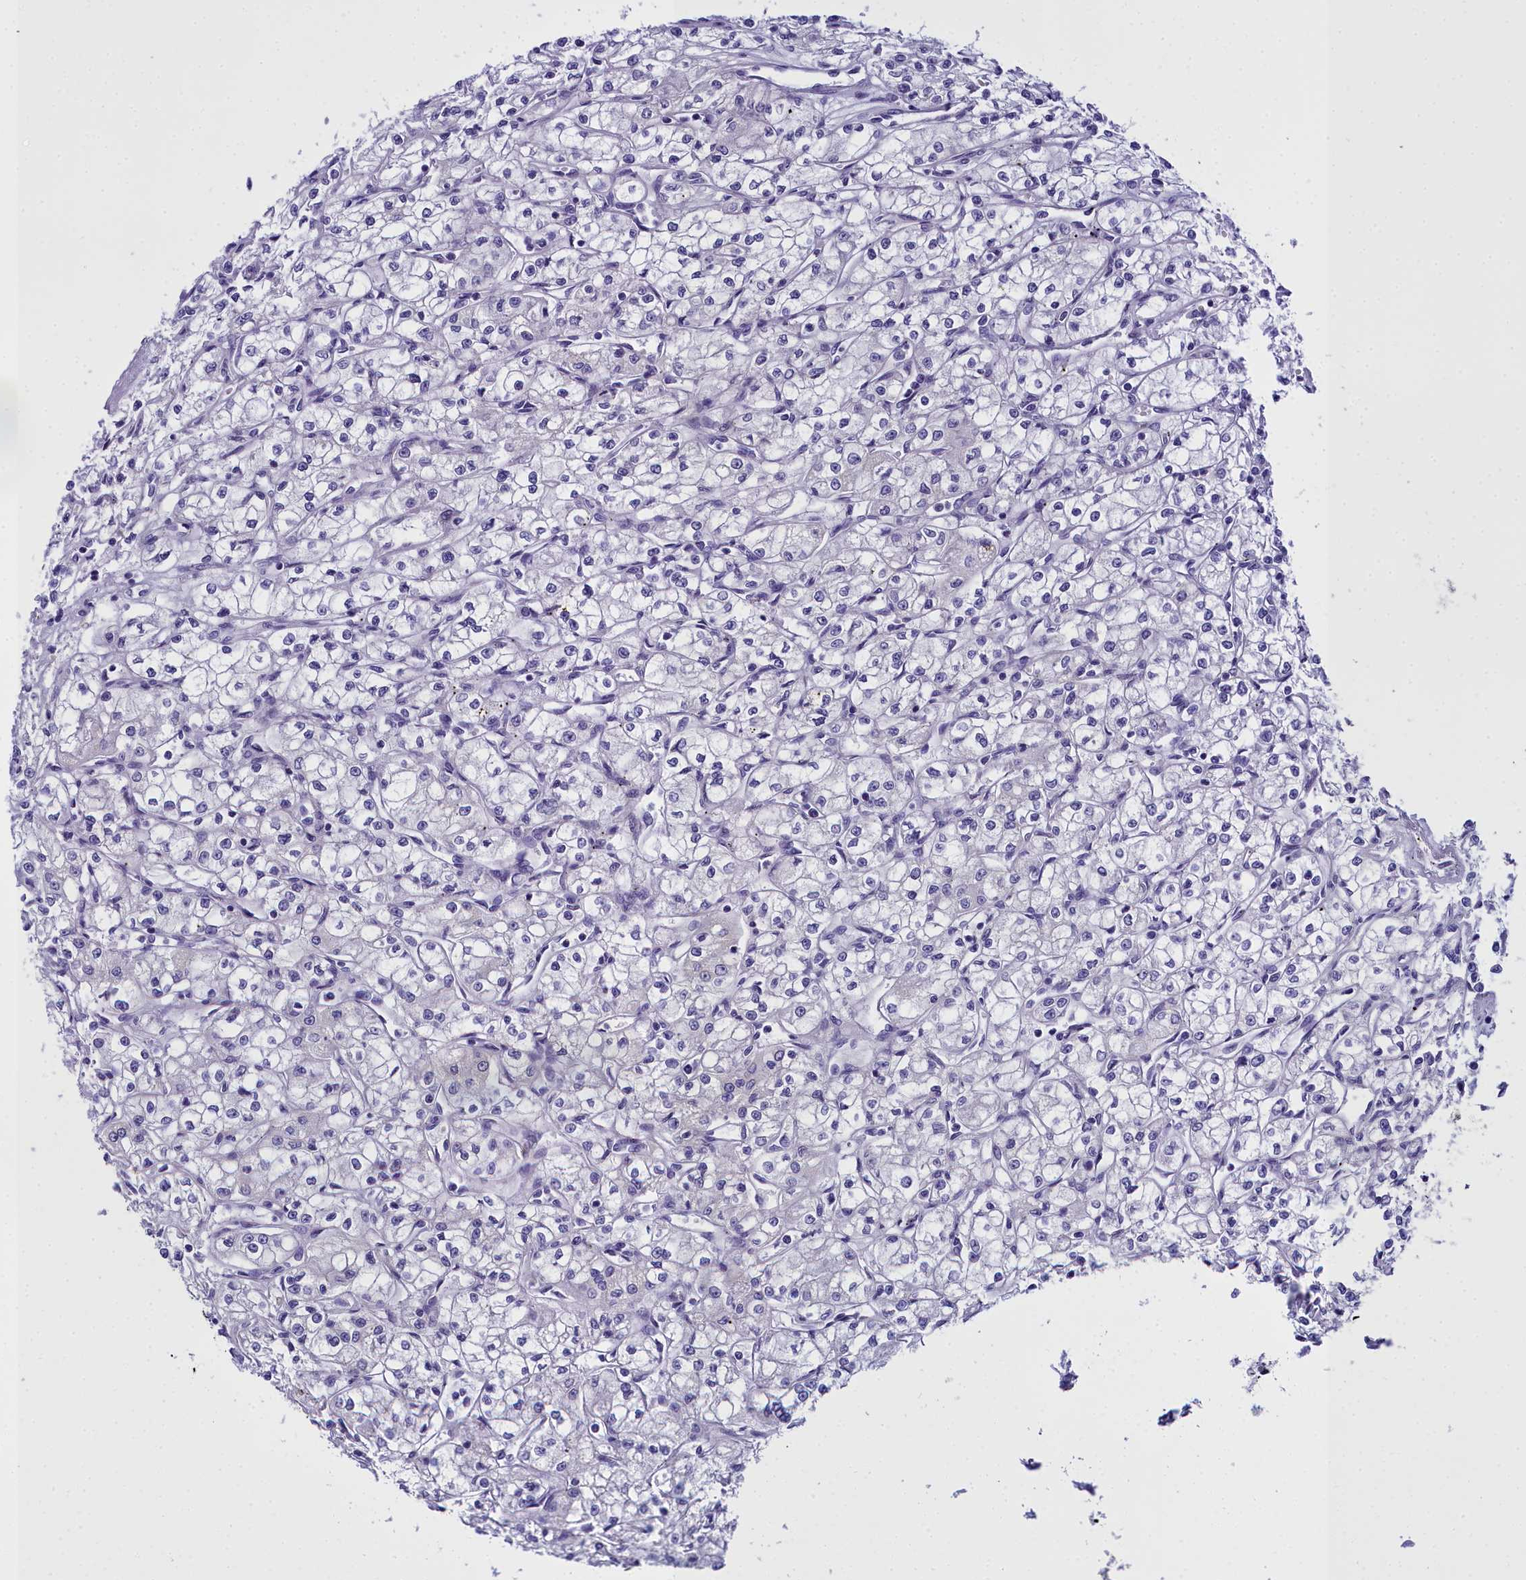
{"staining": {"intensity": "negative", "quantity": "none", "location": "none"}, "tissue": "renal cancer", "cell_type": "Tumor cells", "image_type": "cancer", "snomed": [{"axis": "morphology", "description": "Adenocarcinoma, NOS"}, {"axis": "topography", "description": "Kidney"}], "caption": "Immunohistochemistry (IHC) photomicrograph of neoplastic tissue: human renal cancer (adenocarcinoma) stained with DAB (3,3'-diaminobenzidine) exhibits no significant protein expression in tumor cells.", "gene": "TIMM22", "patient": {"sex": "male", "age": 59}}